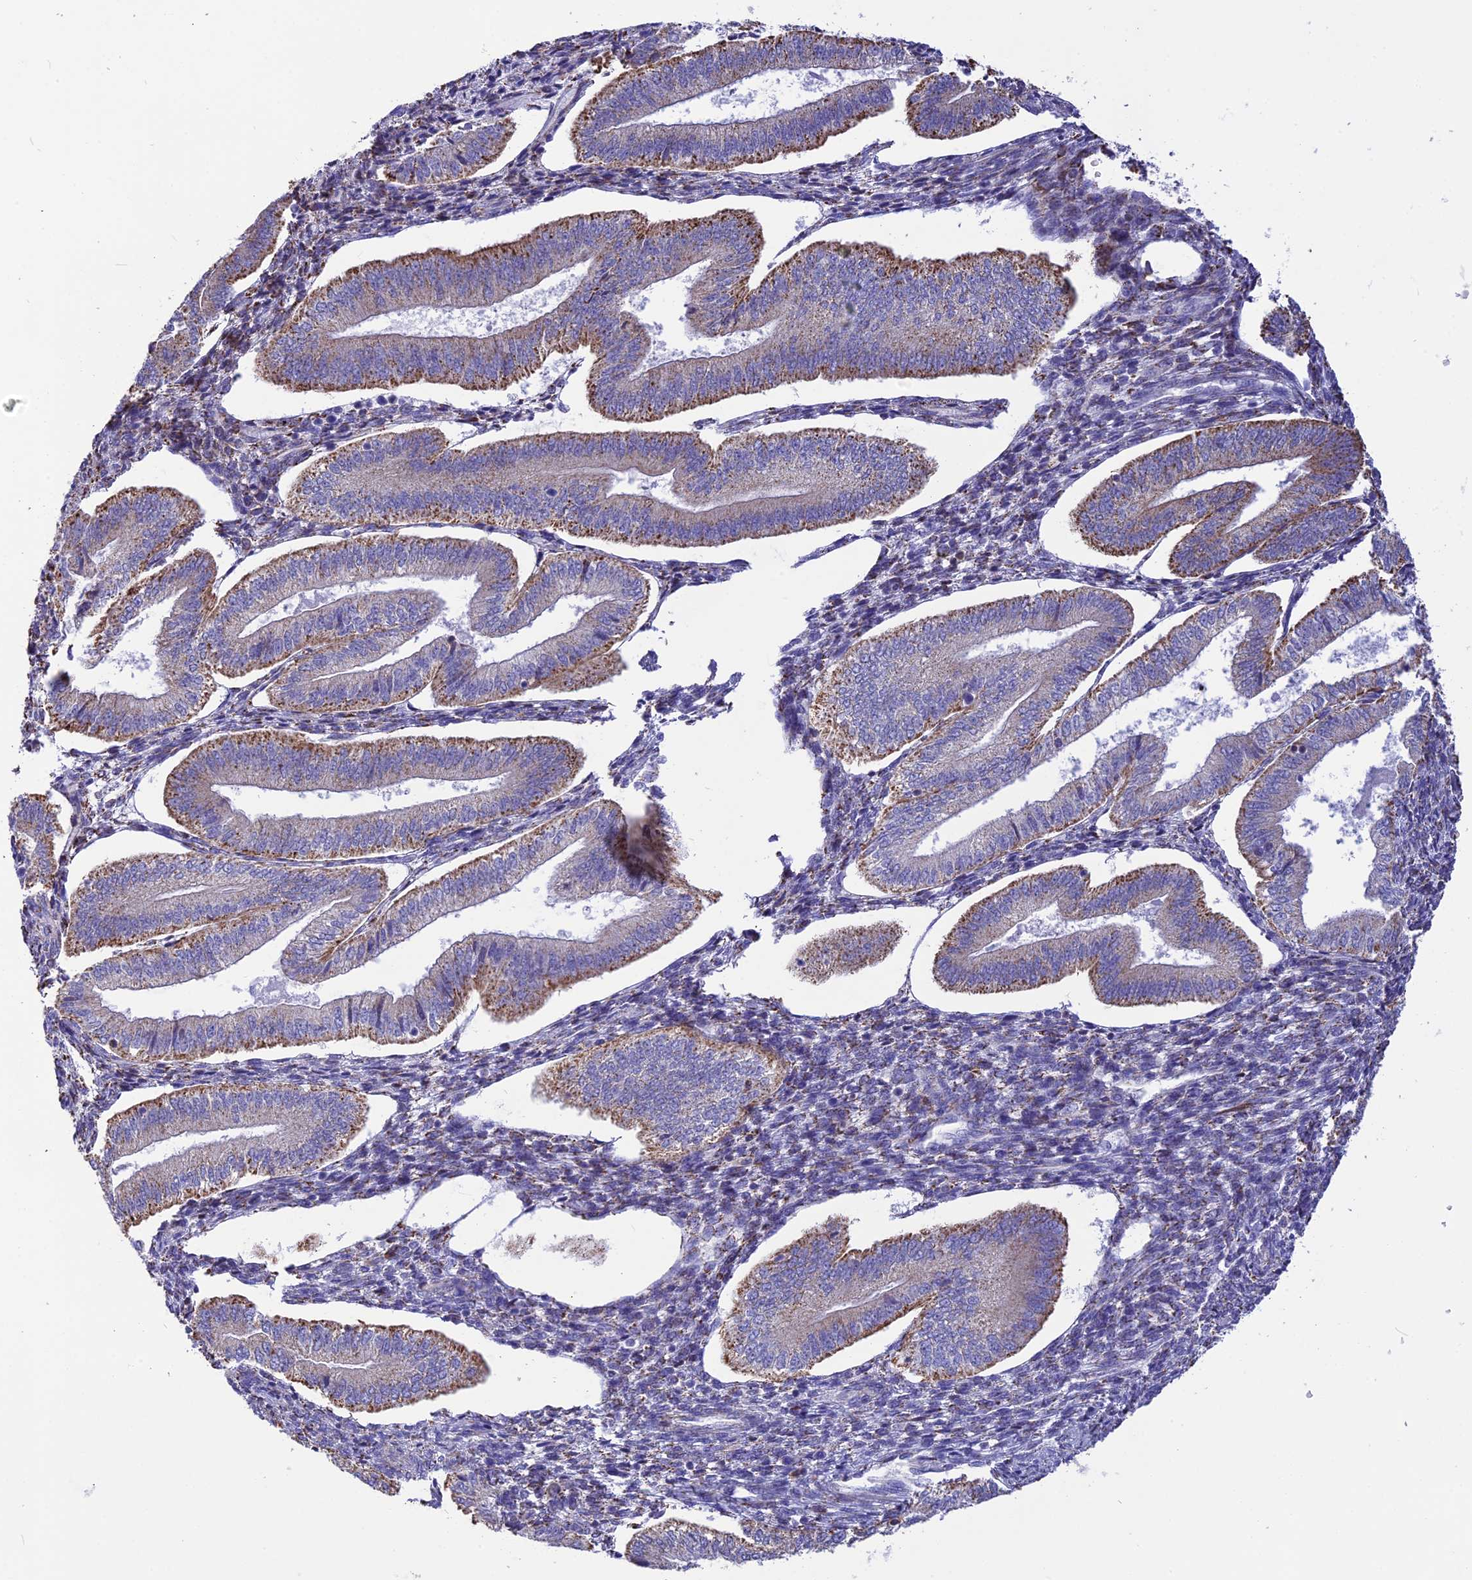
{"staining": {"intensity": "moderate", "quantity": "25%-75%", "location": "cytoplasmic/membranous"}, "tissue": "endometrium", "cell_type": "Cells in endometrial stroma", "image_type": "normal", "snomed": [{"axis": "morphology", "description": "Normal tissue, NOS"}, {"axis": "topography", "description": "Endometrium"}], "caption": "The photomicrograph exhibits staining of normal endometrium, revealing moderate cytoplasmic/membranous protein positivity (brown color) within cells in endometrial stroma. Using DAB (3,3'-diaminobenzidine) (brown) and hematoxylin (blue) stains, captured at high magnification using brightfield microscopy.", "gene": "DOC2B", "patient": {"sex": "female", "age": 34}}